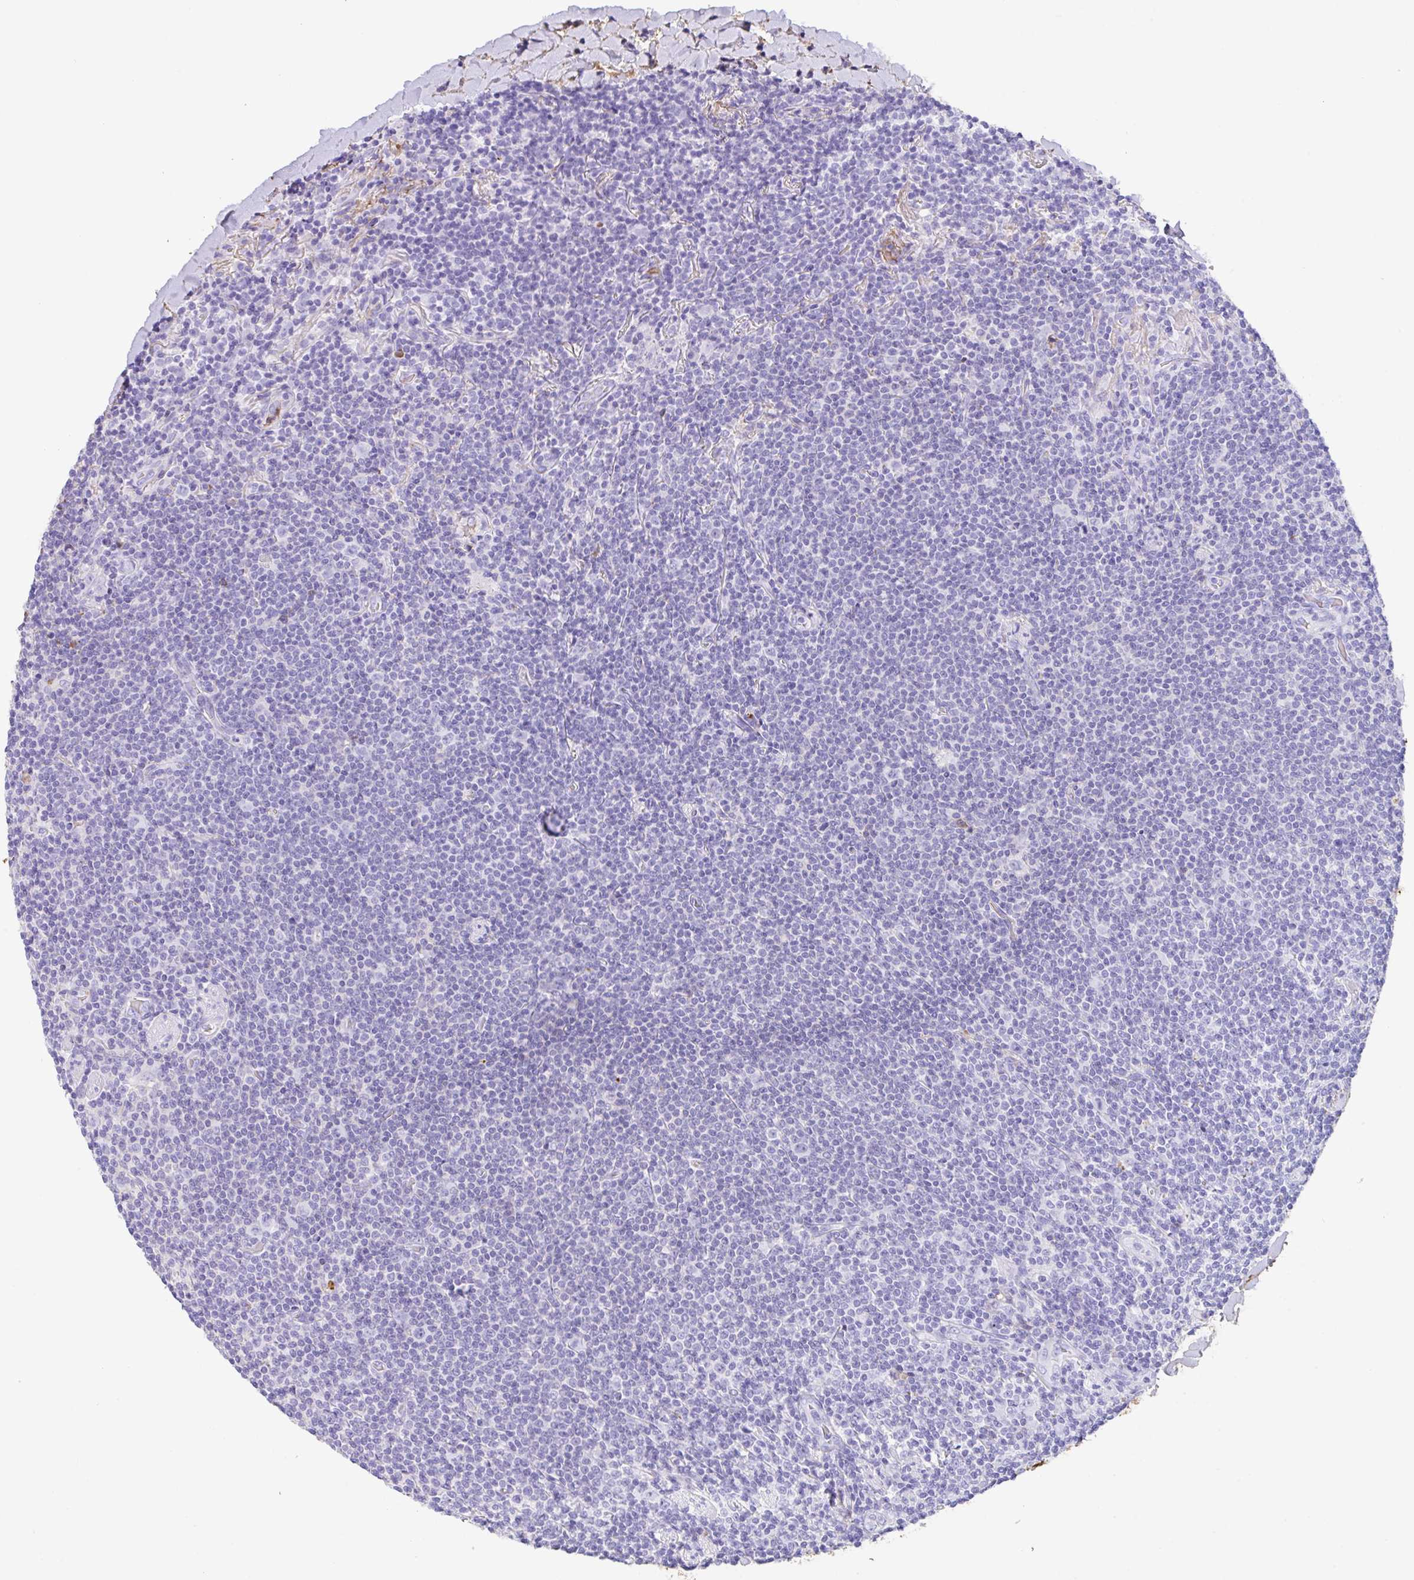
{"staining": {"intensity": "negative", "quantity": "none", "location": "none"}, "tissue": "lymphoma", "cell_type": "Tumor cells", "image_type": "cancer", "snomed": [{"axis": "morphology", "description": "Malignant lymphoma, non-Hodgkin's type, Low grade"}, {"axis": "topography", "description": "Lung"}], "caption": "The micrograph reveals no significant staining in tumor cells of malignant lymphoma, non-Hodgkin's type (low-grade).", "gene": "HOXC12", "patient": {"sex": "female", "age": 71}}